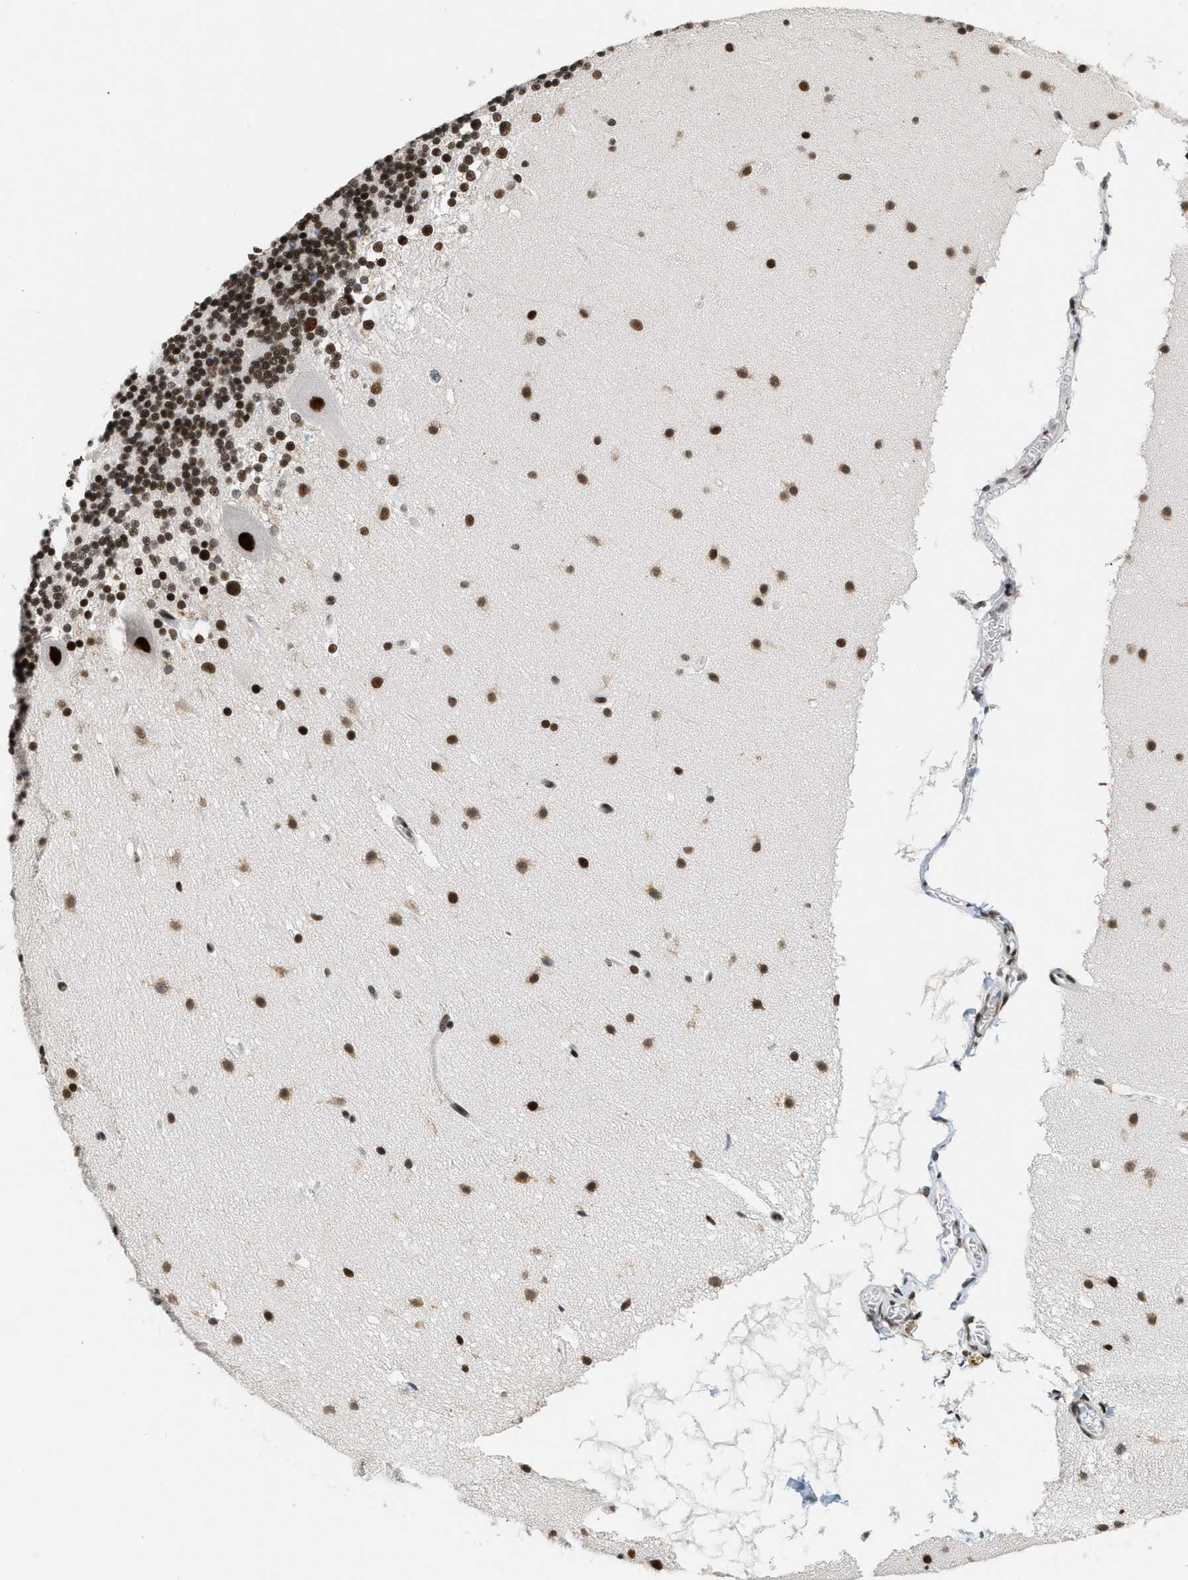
{"staining": {"intensity": "strong", "quantity": ">75%", "location": "nuclear"}, "tissue": "cerebellum", "cell_type": "Cells in granular layer", "image_type": "normal", "snomed": [{"axis": "morphology", "description": "Normal tissue, NOS"}, {"axis": "topography", "description": "Cerebellum"}], "caption": "Immunohistochemical staining of unremarkable human cerebellum shows high levels of strong nuclear staining in about >75% of cells in granular layer. The protein of interest is stained brown, and the nuclei are stained in blue (DAB IHC with brightfield microscopy, high magnification).", "gene": "SMARCB1", "patient": {"sex": "female", "age": 19}}